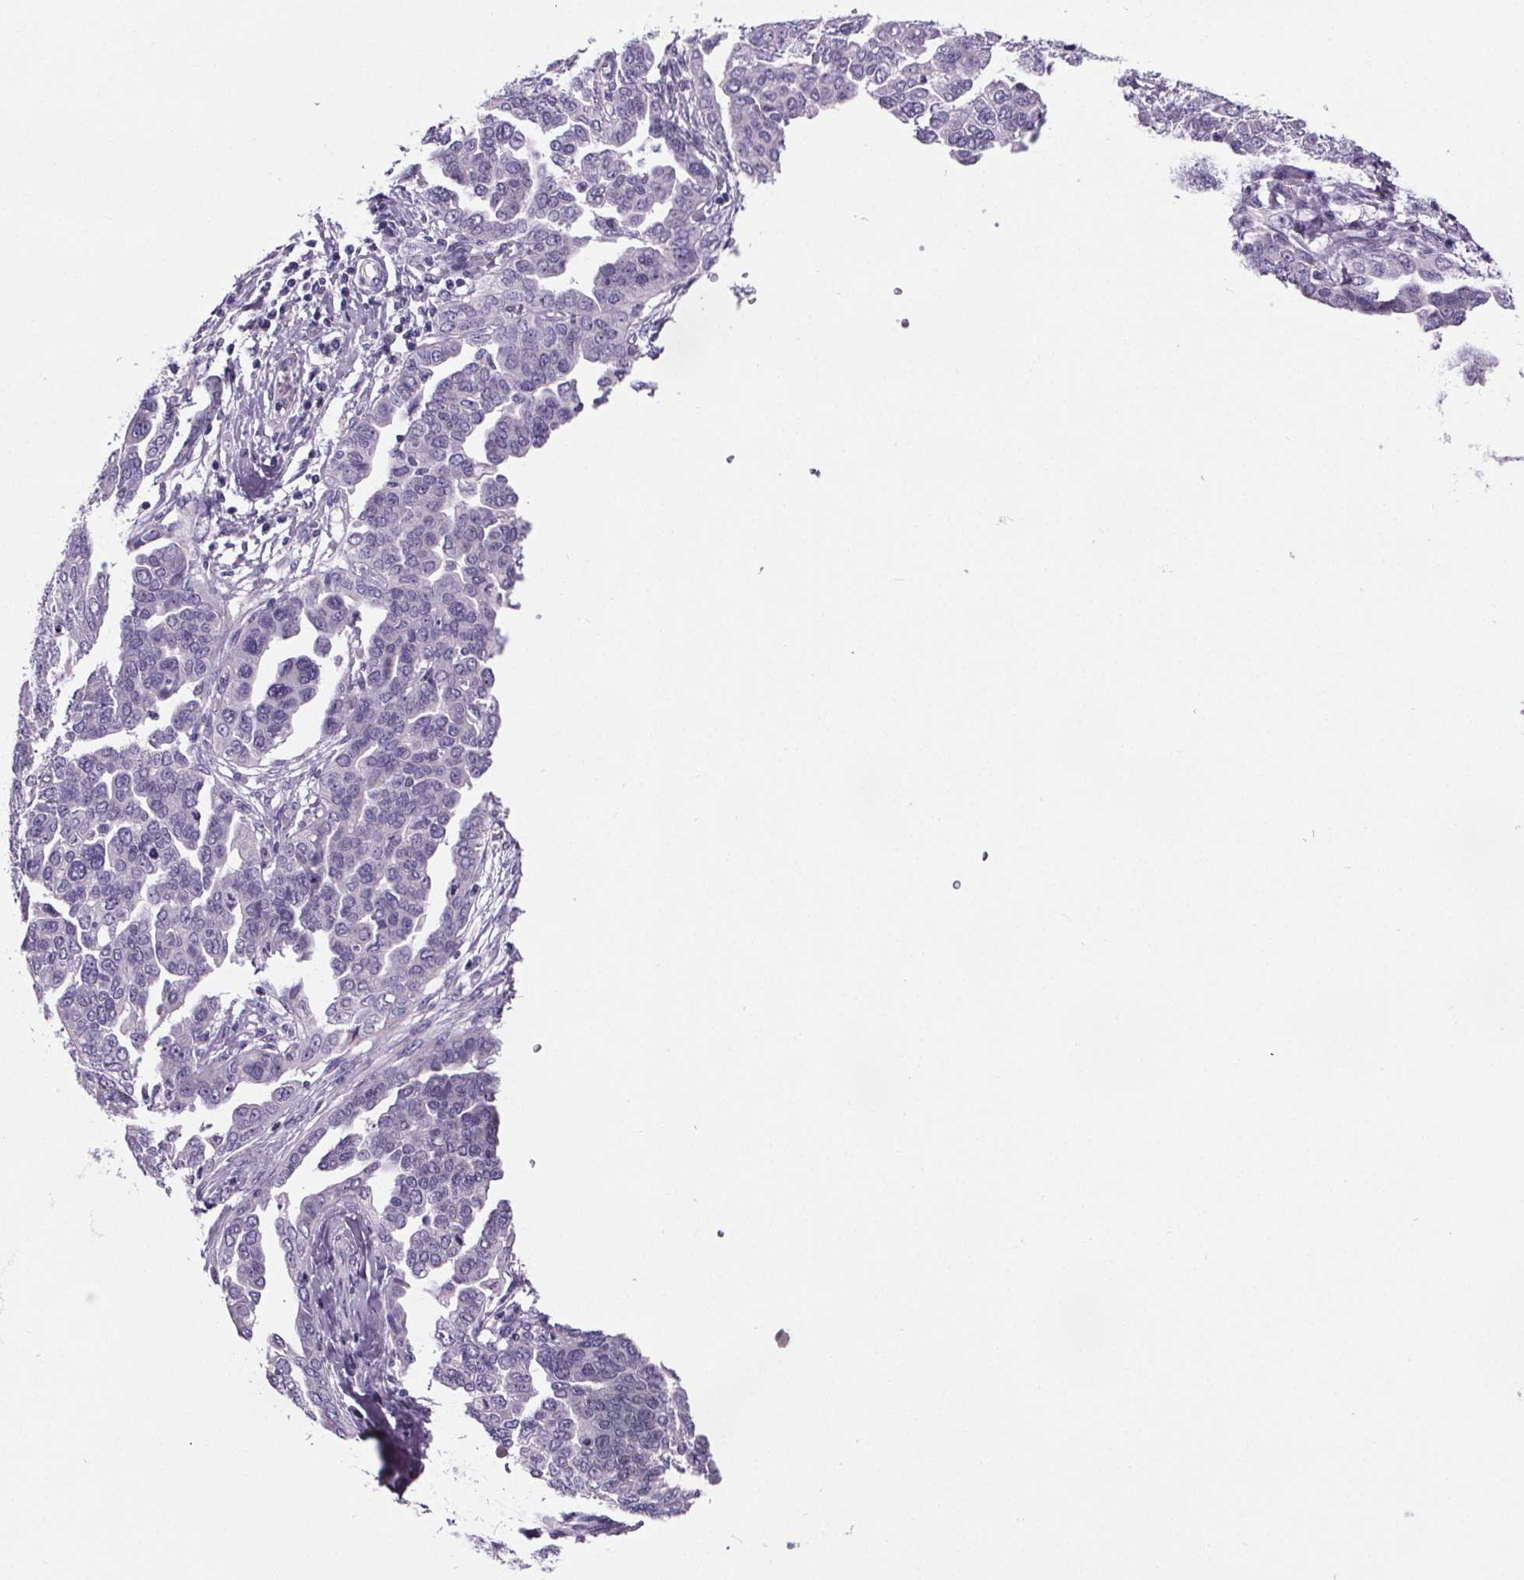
{"staining": {"intensity": "negative", "quantity": "none", "location": "none"}, "tissue": "ovarian cancer", "cell_type": "Tumor cells", "image_type": "cancer", "snomed": [{"axis": "morphology", "description": "Cystadenocarcinoma, serous, NOS"}, {"axis": "topography", "description": "Ovary"}], "caption": "There is no significant staining in tumor cells of ovarian serous cystadenocarcinoma.", "gene": "CUBN", "patient": {"sex": "female", "age": 59}}